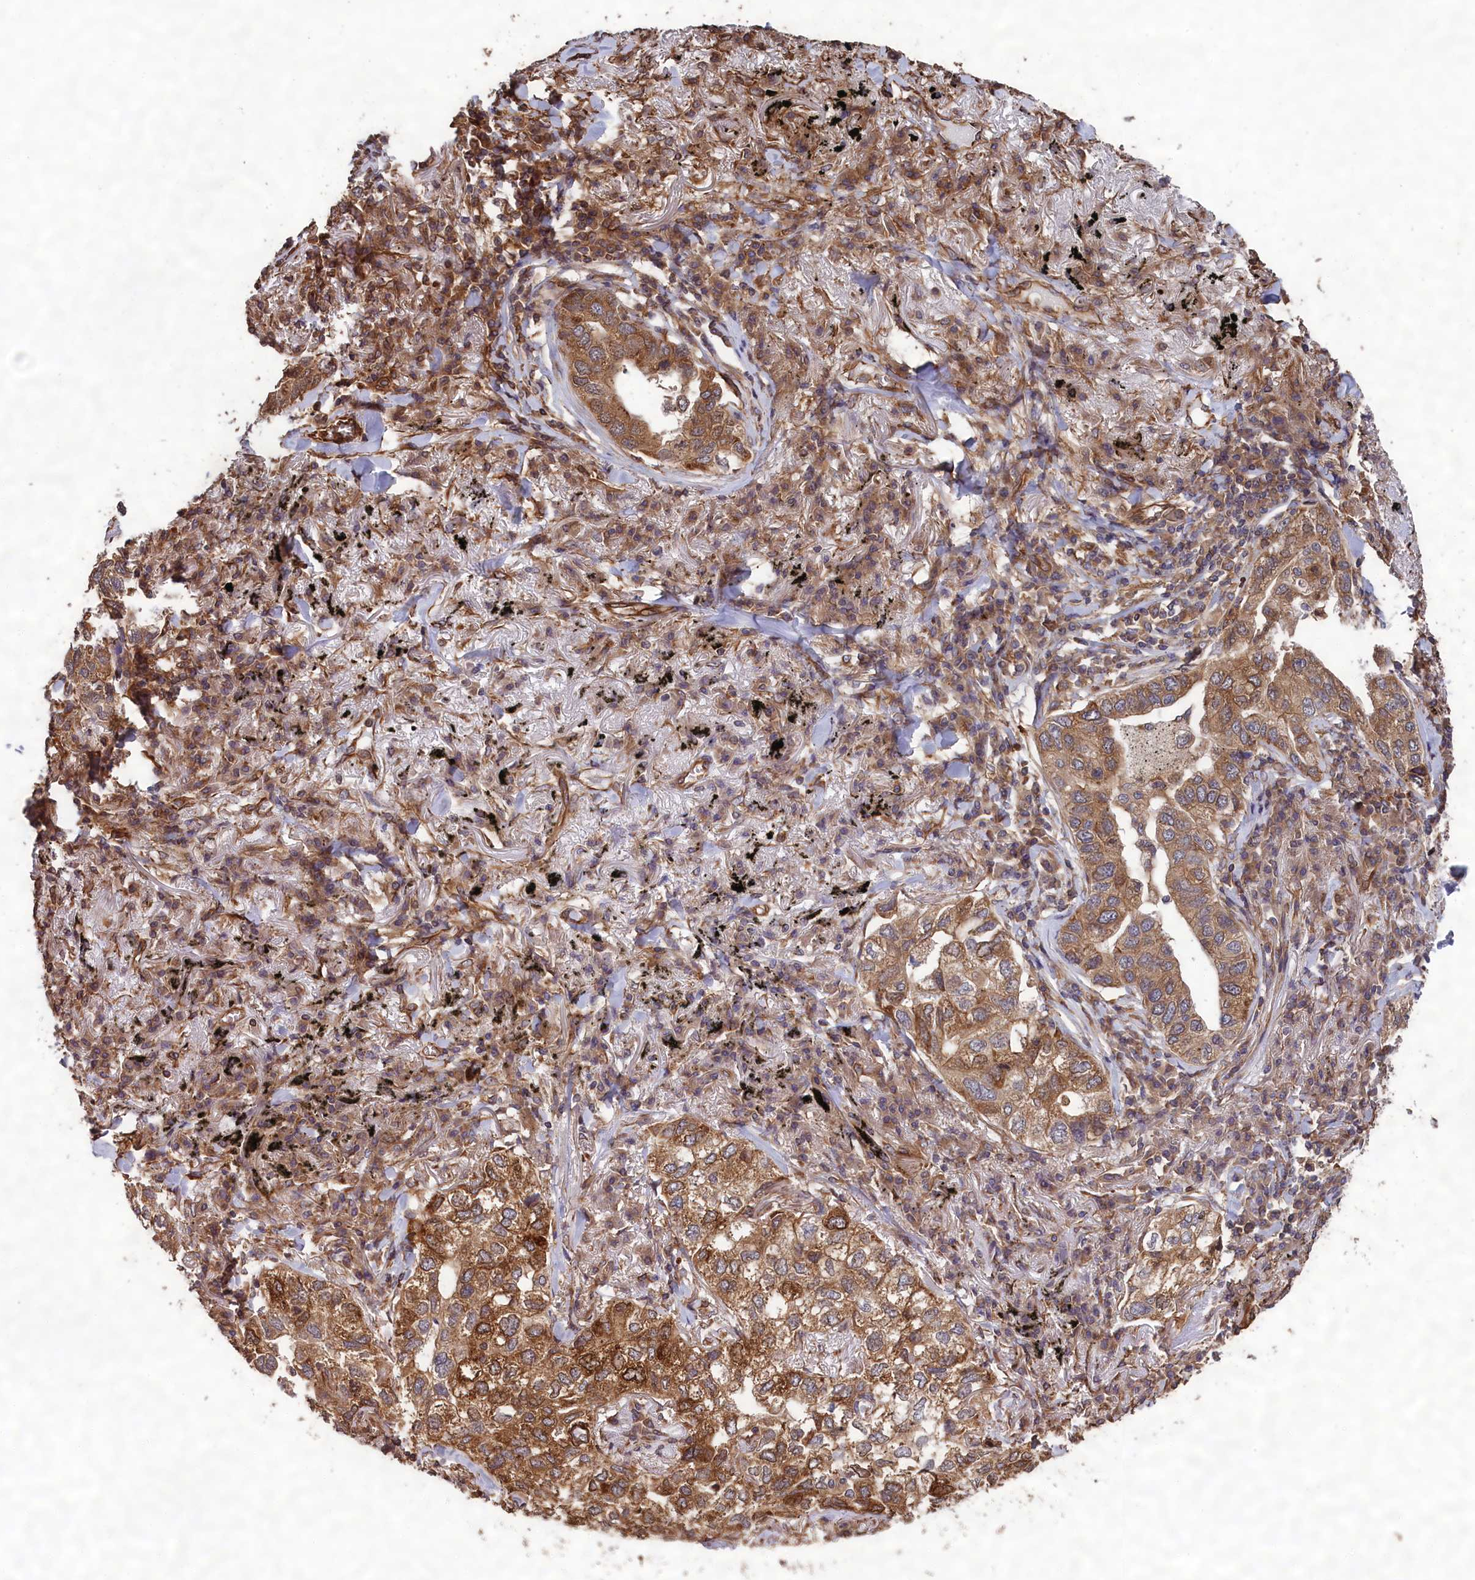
{"staining": {"intensity": "moderate", "quantity": ">75%", "location": "cytoplasmic/membranous"}, "tissue": "lung cancer", "cell_type": "Tumor cells", "image_type": "cancer", "snomed": [{"axis": "morphology", "description": "Adenocarcinoma, NOS"}, {"axis": "topography", "description": "Lung"}], "caption": "Brown immunohistochemical staining in lung cancer (adenocarcinoma) shows moderate cytoplasmic/membranous positivity in about >75% of tumor cells.", "gene": "CCDC124", "patient": {"sex": "male", "age": 65}}